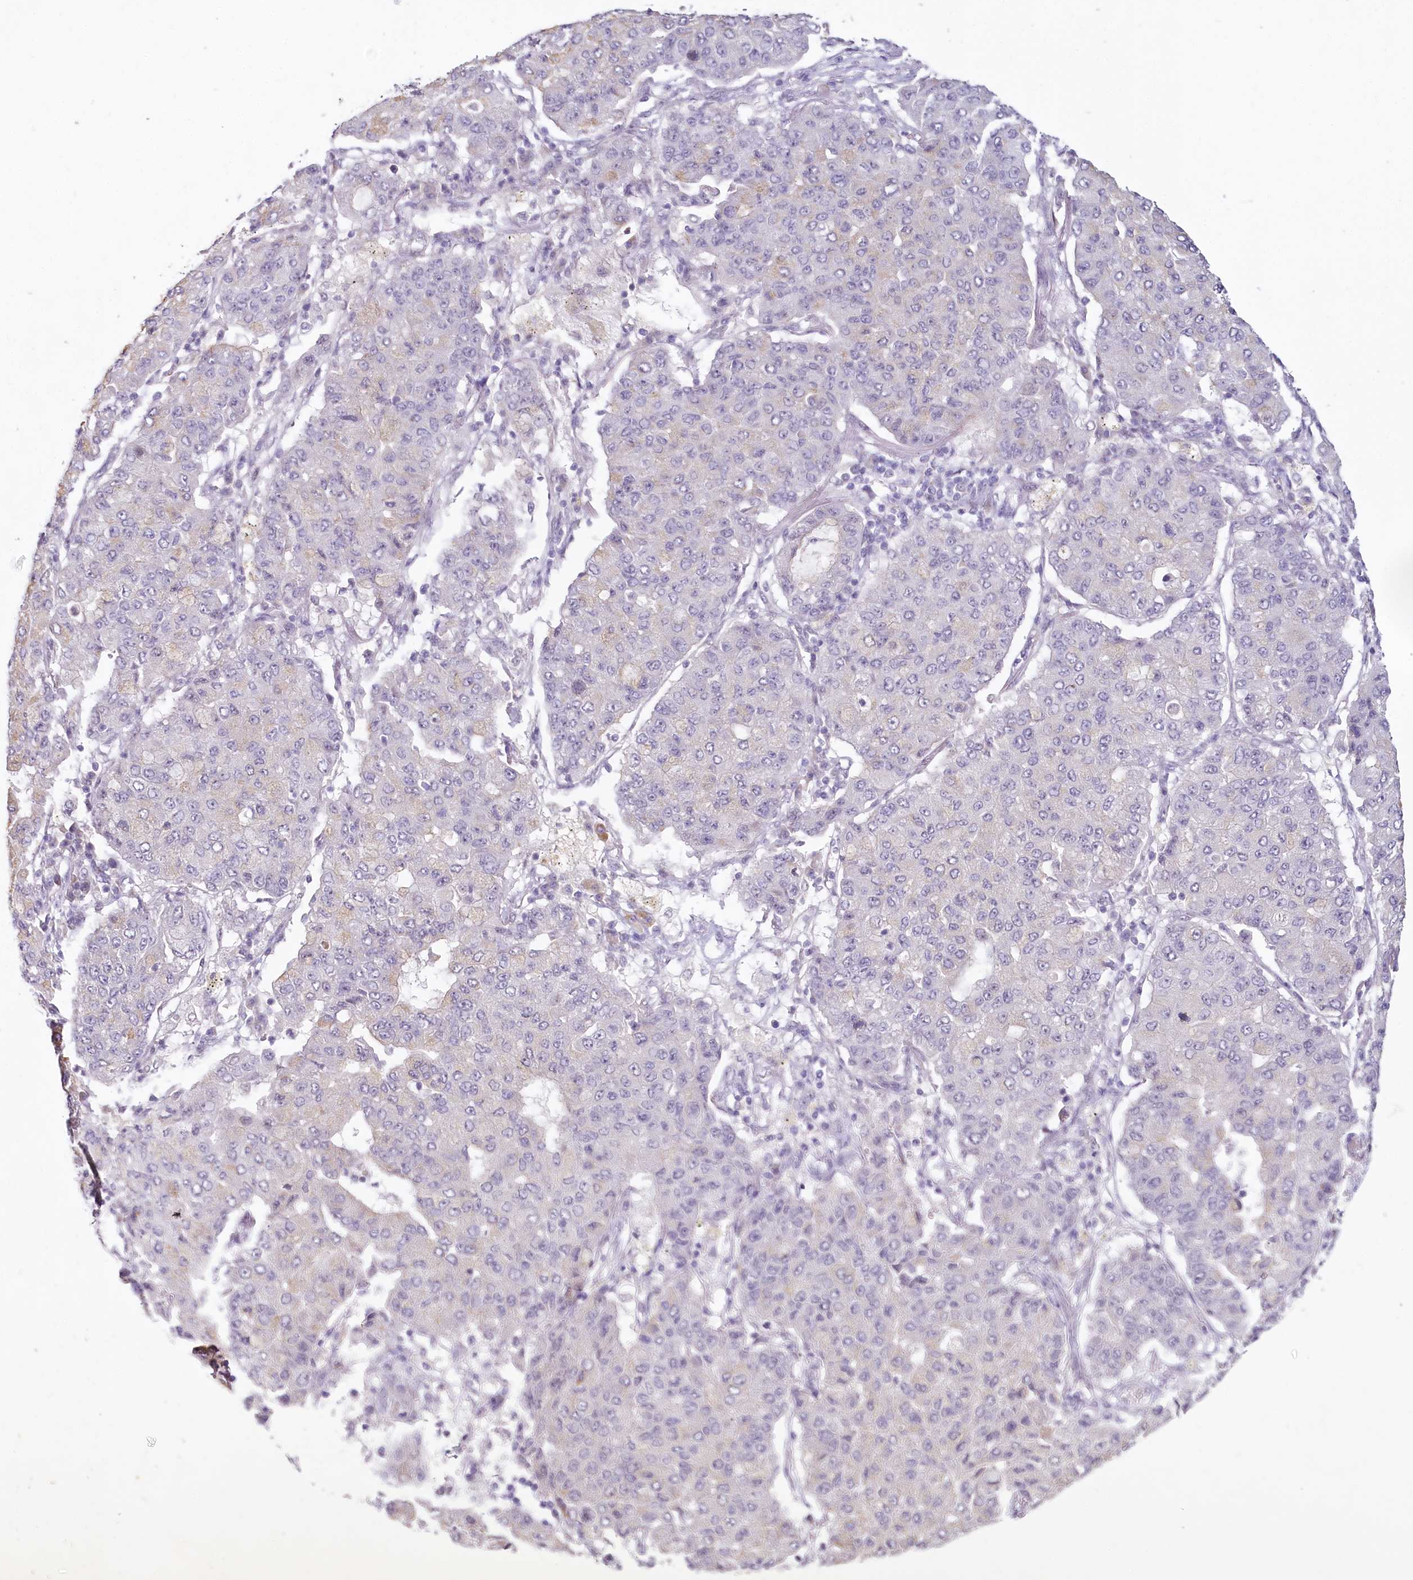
{"staining": {"intensity": "negative", "quantity": "none", "location": "none"}, "tissue": "lung cancer", "cell_type": "Tumor cells", "image_type": "cancer", "snomed": [{"axis": "morphology", "description": "Squamous cell carcinoma, NOS"}, {"axis": "topography", "description": "Lung"}], "caption": "Human lung squamous cell carcinoma stained for a protein using immunohistochemistry reveals no staining in tumor cells.", "gene": "HPD", "patient": {"sex": "male", "age": 74}}